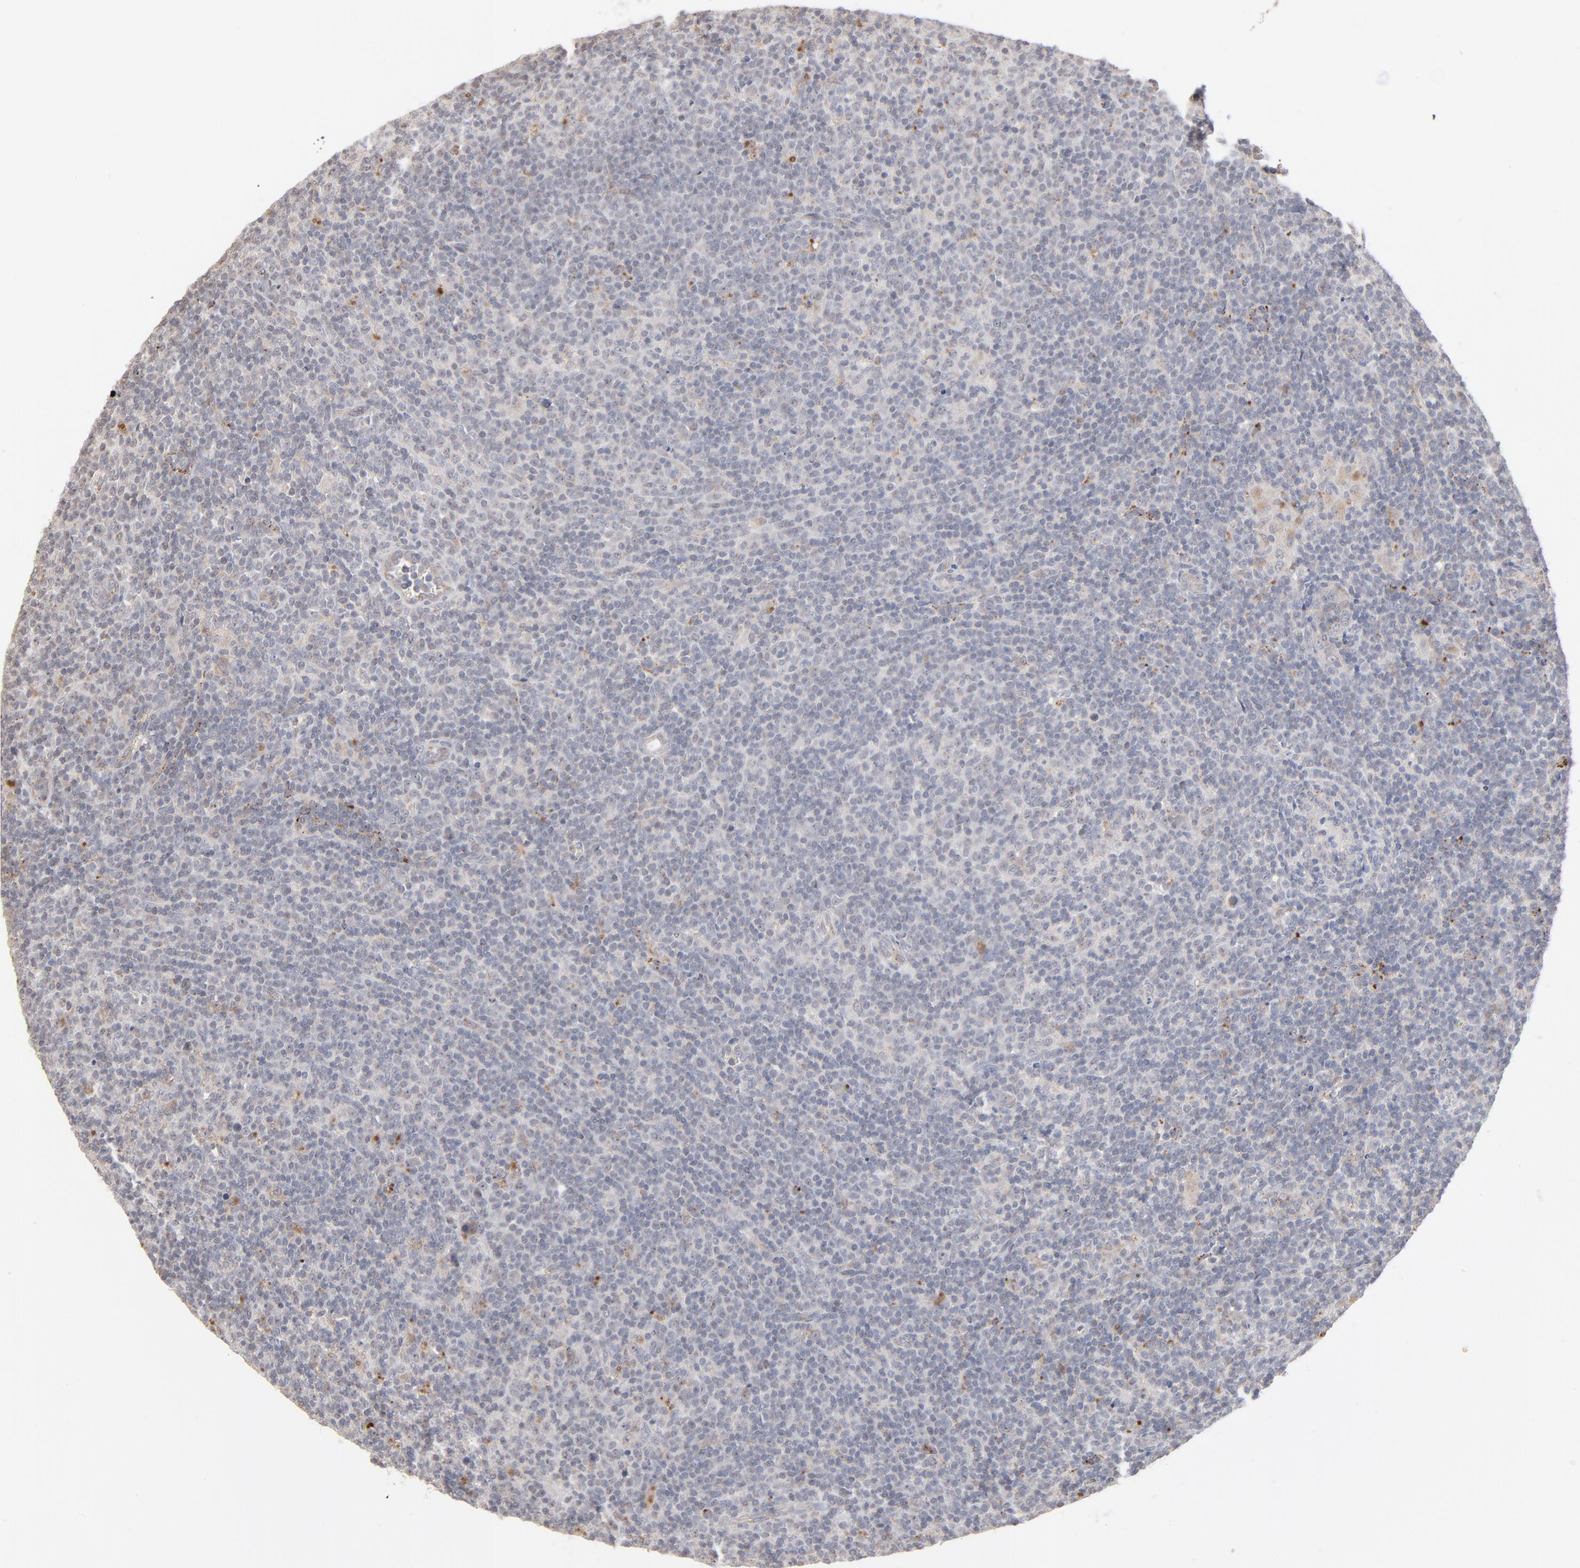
{"staining": {"intensity": "negative", "quantity": "none", "location": "none"}, "tissue": "lymphoma", "cell_type": "Tumor cells", "image_type": "cancer", "snomed": [{"axis": "morphology", "description": "Malignant lymphoma, non-Hodgkin's type, Low grade"}, {"axis": "topography", "description": "Lymph node"}], "caption": "High magnification brightfield microscopy of low-grade malignant lymphoma, non-Hodgkin's type stained with DAB (brown) and counterstained with hematoxylin (blue): tumor cells show no significant expression.", "gene": "POMT2", "patient": {"sex": "male", "age": 70}}